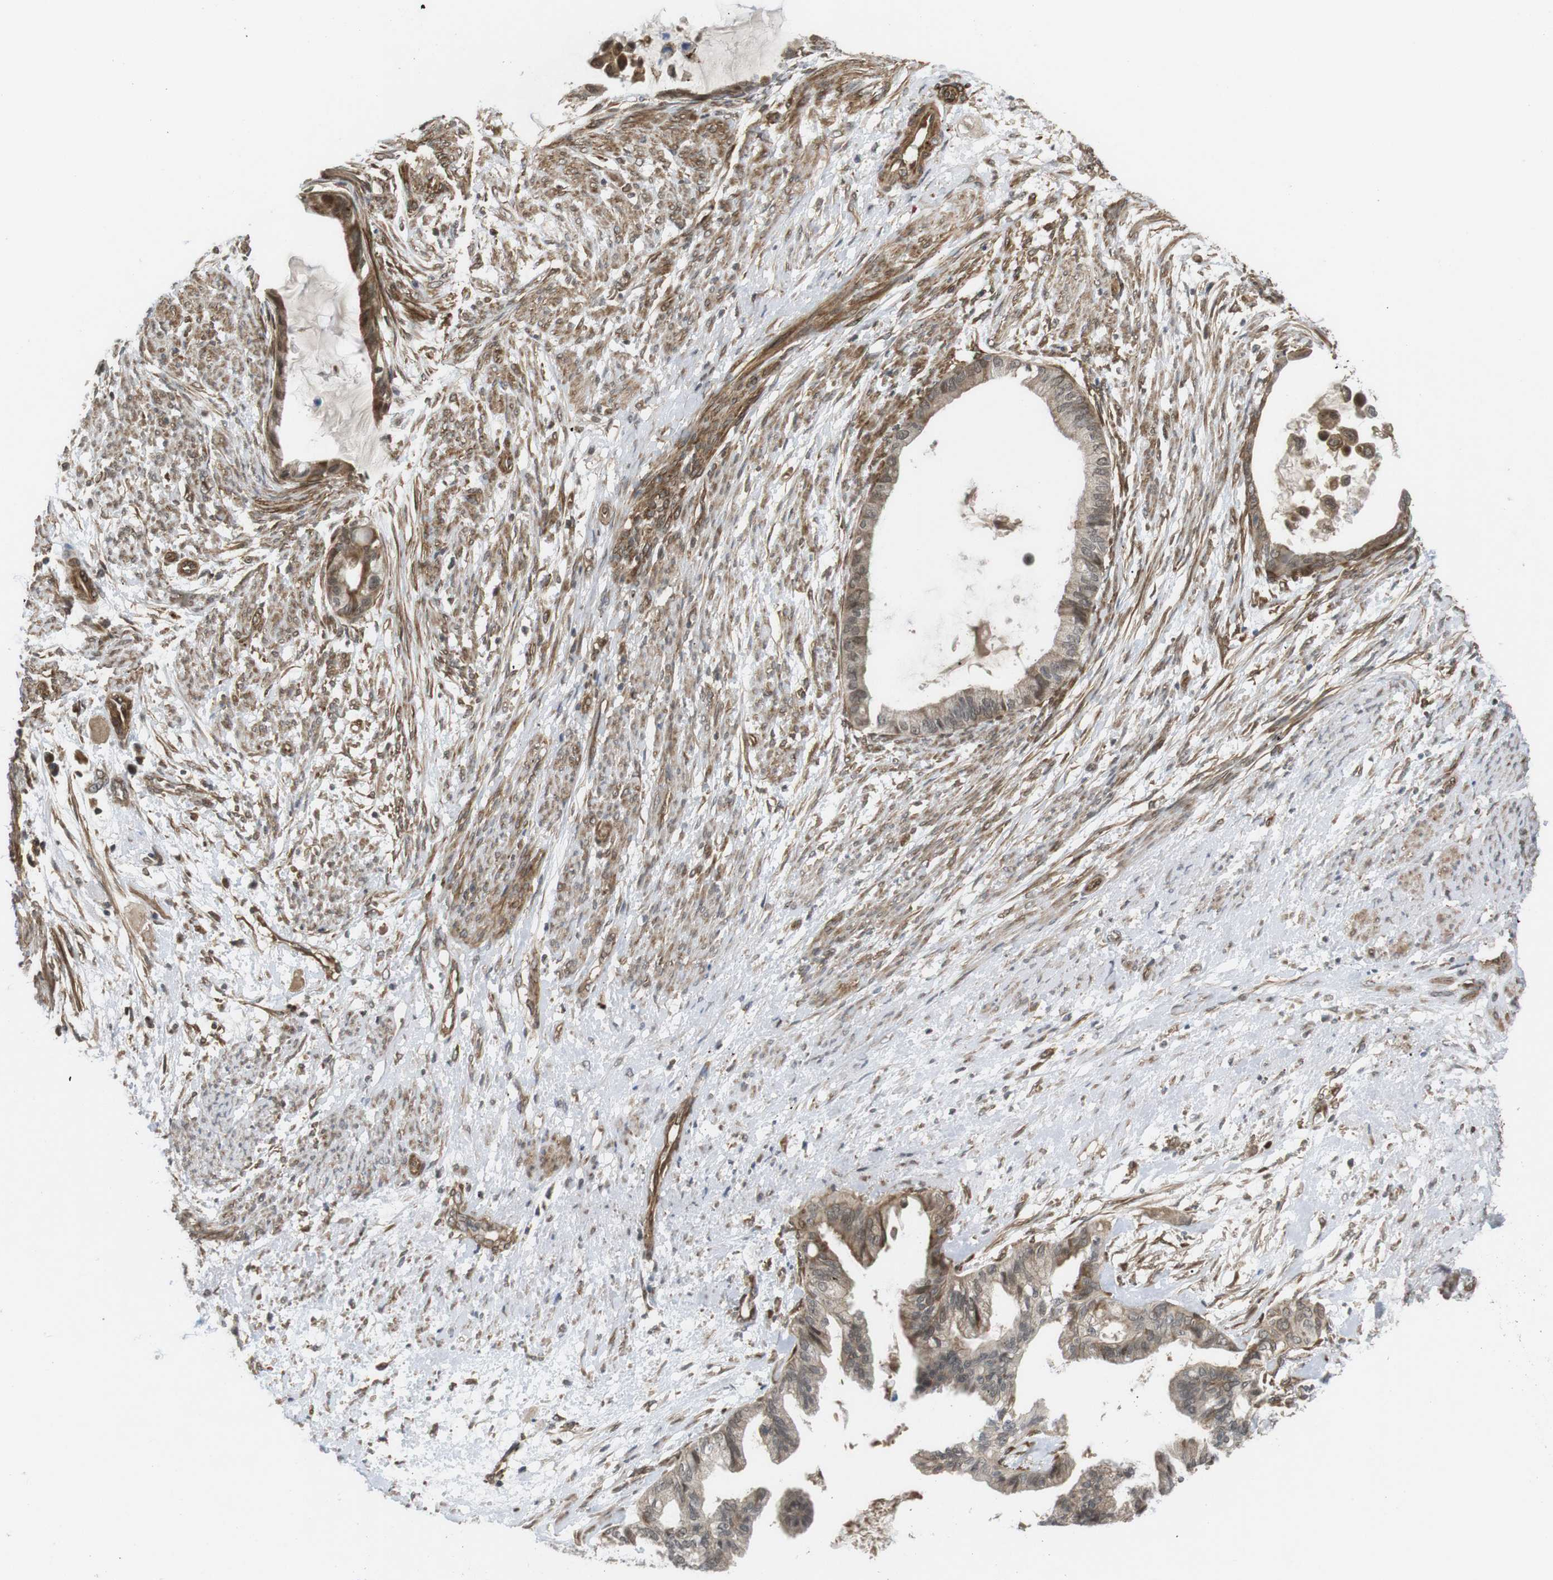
{"staining": {"intensity": "weak", "quantity": ">75%", "location": "cytoplasmic/membranous"}, "tissue": "cervical cancer", "cell_type": "Tumor cells", "image_type": "cancer", "snomed": [{"axis": "morphology", "description": "Normal tissue, NOS"}, {"axis": "morphology", "description": "Adenocarcinoma, NOS"}, {"axis": "topography", "description": "Cervix"}, {"axis": "topography", "description": "Endometrium"}], "caption": "Cervical adenocarcinoma stained with a brown dye reveals weak cytoplasmic/membranous positive expression in about >75% of tumor cells.", "gene": "KANK2", "patient": {"sex": "female", "age": 86}}